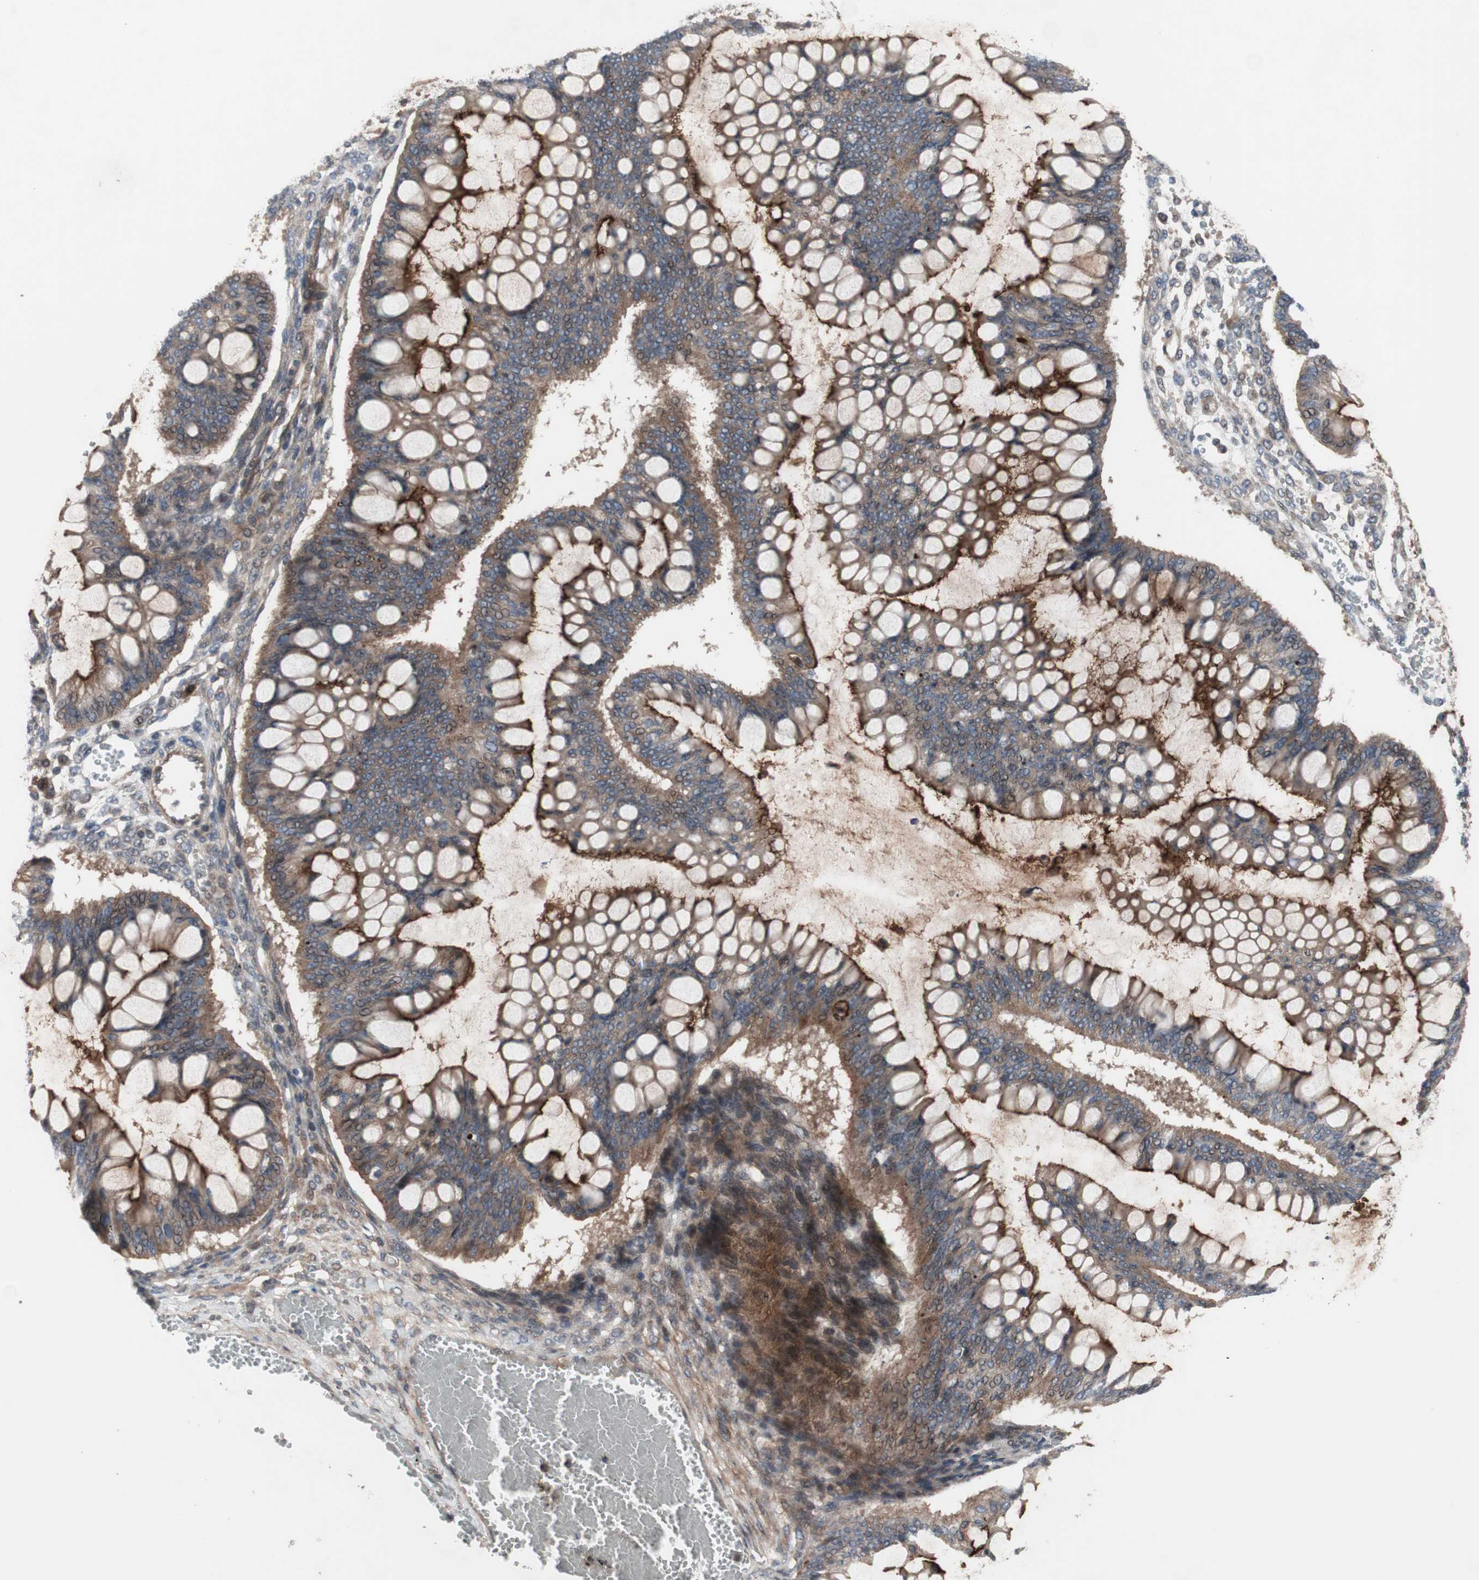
{"staining": {"intensity": "weak", "quantity": ">75%", "location": "cytoplasmic/membranous"}, "tissue": "ovarian cancer", "cell_type": "Tumor cells", "image_type": "cancer", "snomed": [{"axis": "morphology", "description": "Cystadenocarcinoma, mucinous, NOS"}, {"axis": "topography", "description": "Ovary"}], "caption": "Brown immunohistochemical staining in human ovarian cancer (mucinous cystadenocarcinoma) exhibits weak cytoplasmic/membranous positivity in approximately >75% of tumor cells. The protein of interest is stained brown, and the nuclei are stained in blue (DAB (3,3'-diaminobenzidine) IHC with brightfield microscopy, high magnification).", "gene": "OAZ1", "patient": {"sex": "female", "age": 73}}